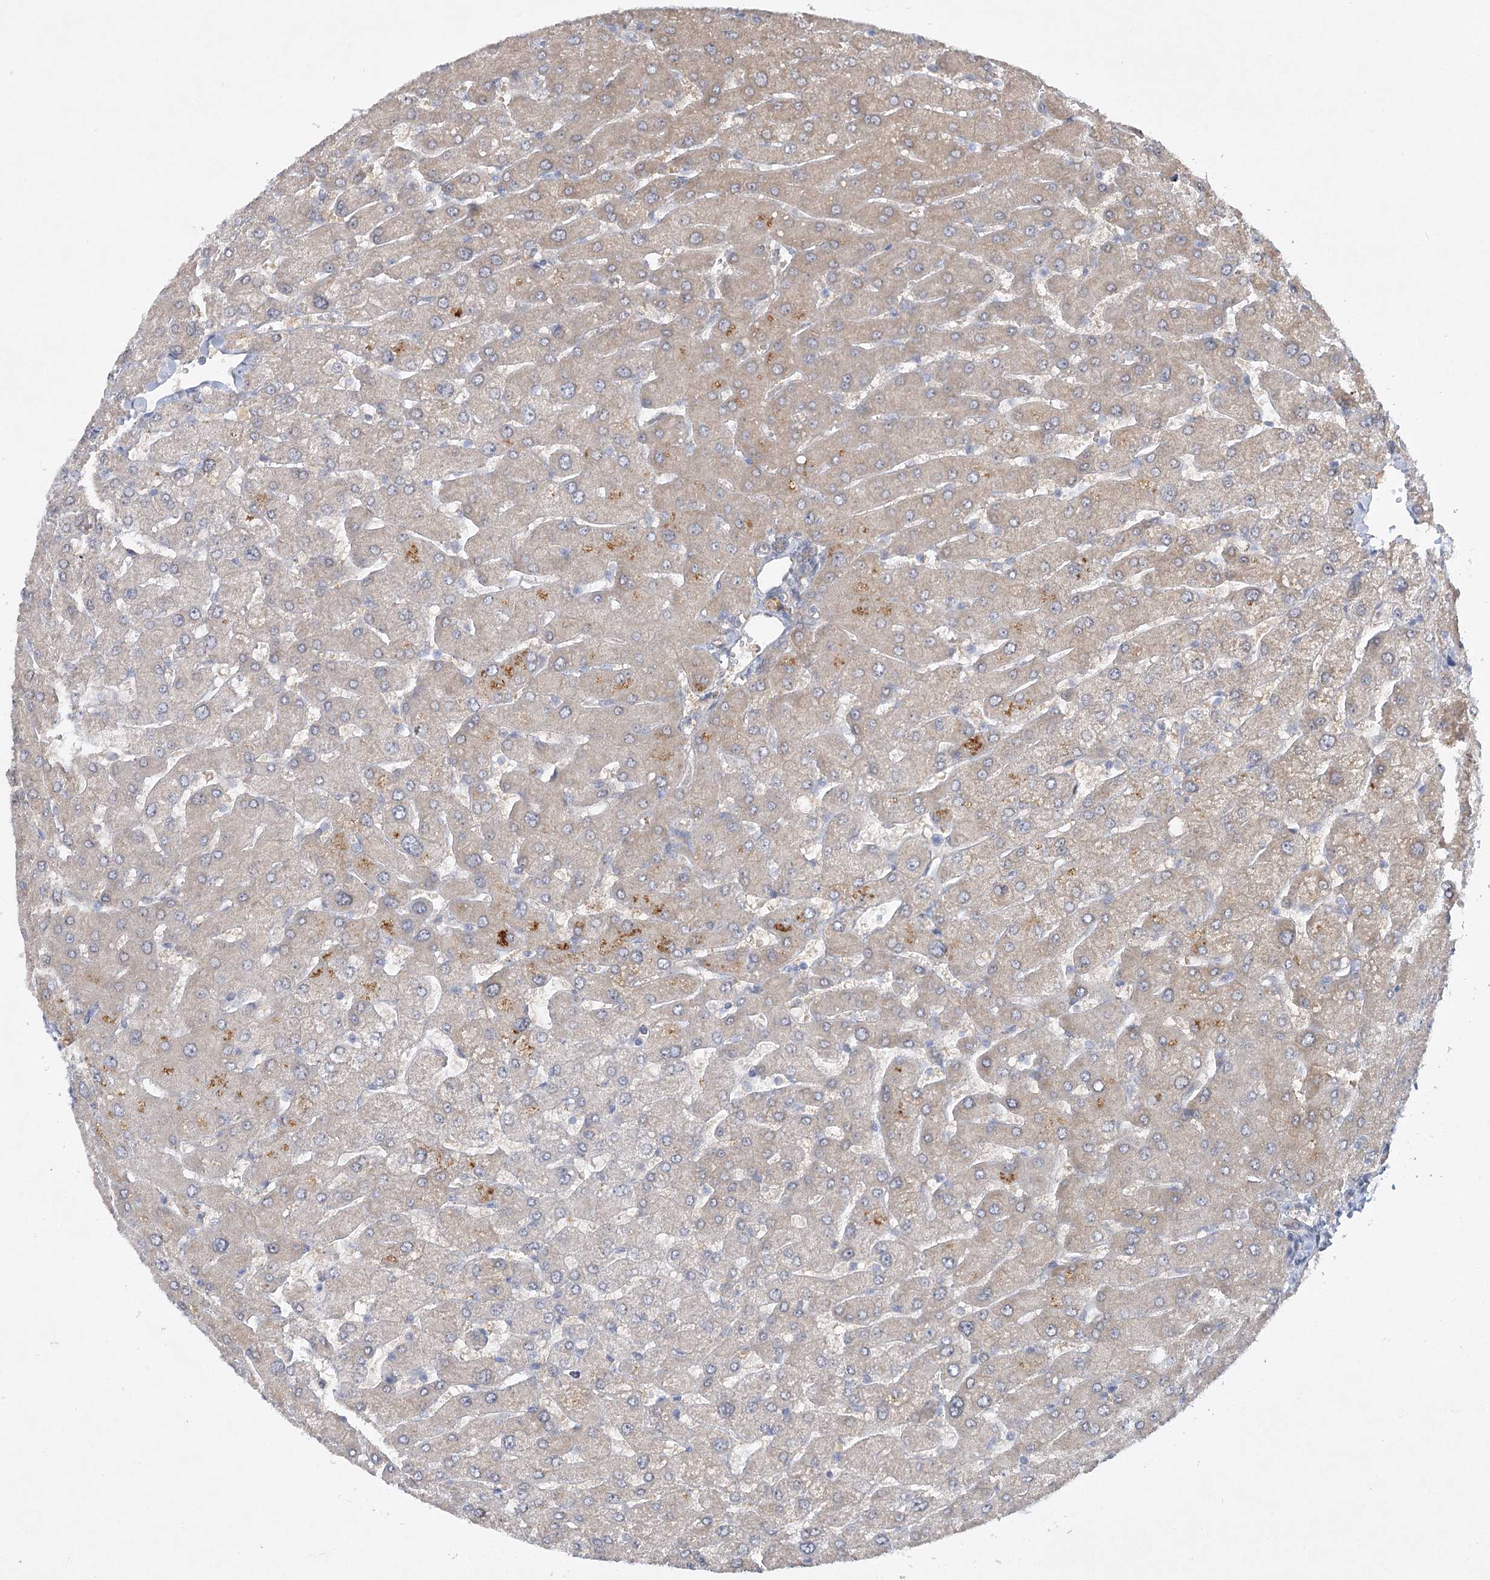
{"staining": {"intensity": "negative", "quantity": "none", "location": "none"}, "tissue": "liver", "cell_type": "Cholangiocytes", "image_type": "normal", "snomed": [{"axis": "morphology", "description": "Normal tissue, NOS"}, {"axis": "topography", "description": "Liver"}], "caption": "Liver stained for a protein using immunohistochemistry exhibits no staining cholangiocytes.", "gene": "AAMDC", "patient": {"sex": "male", "age": 55}}